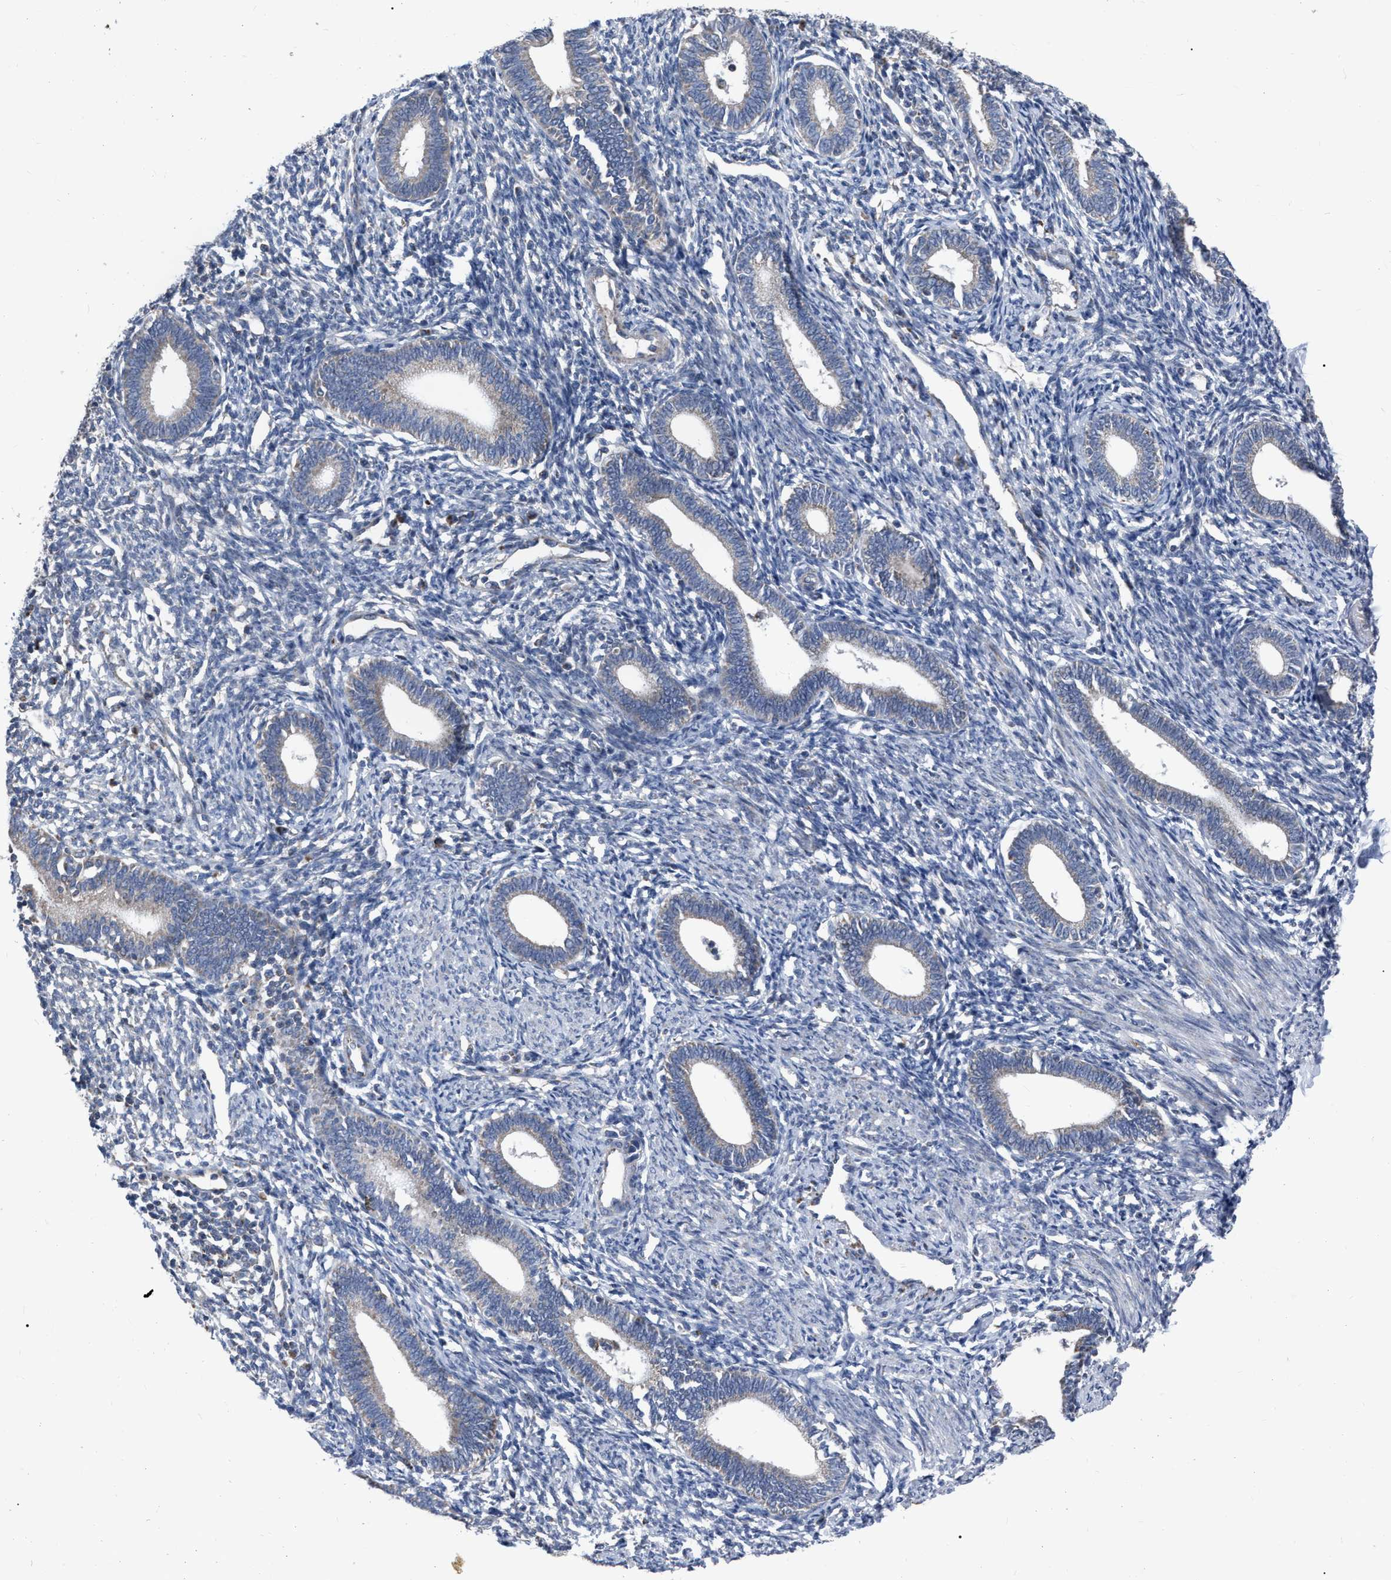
{"staining": {"intensity": "negative", "quantity": "none", "location": "none"}, "tissue": "endometrium", "cell_type": "Cells in endometrial stroma", "image_type": "normal", "snomed": [{"axis": "morphology", "description": "Normal tissue, NOS"}, {"axis": "topography", "description": "Endometrium"}], "caption": "There is no significant expression in cells in endometrial stroma of endometrium. (DAB immunohistochemistry visualized using brightfield microscopy, high magnification).", "gene": "DDX56", "patient": {"sex": "female", "age": 41}}